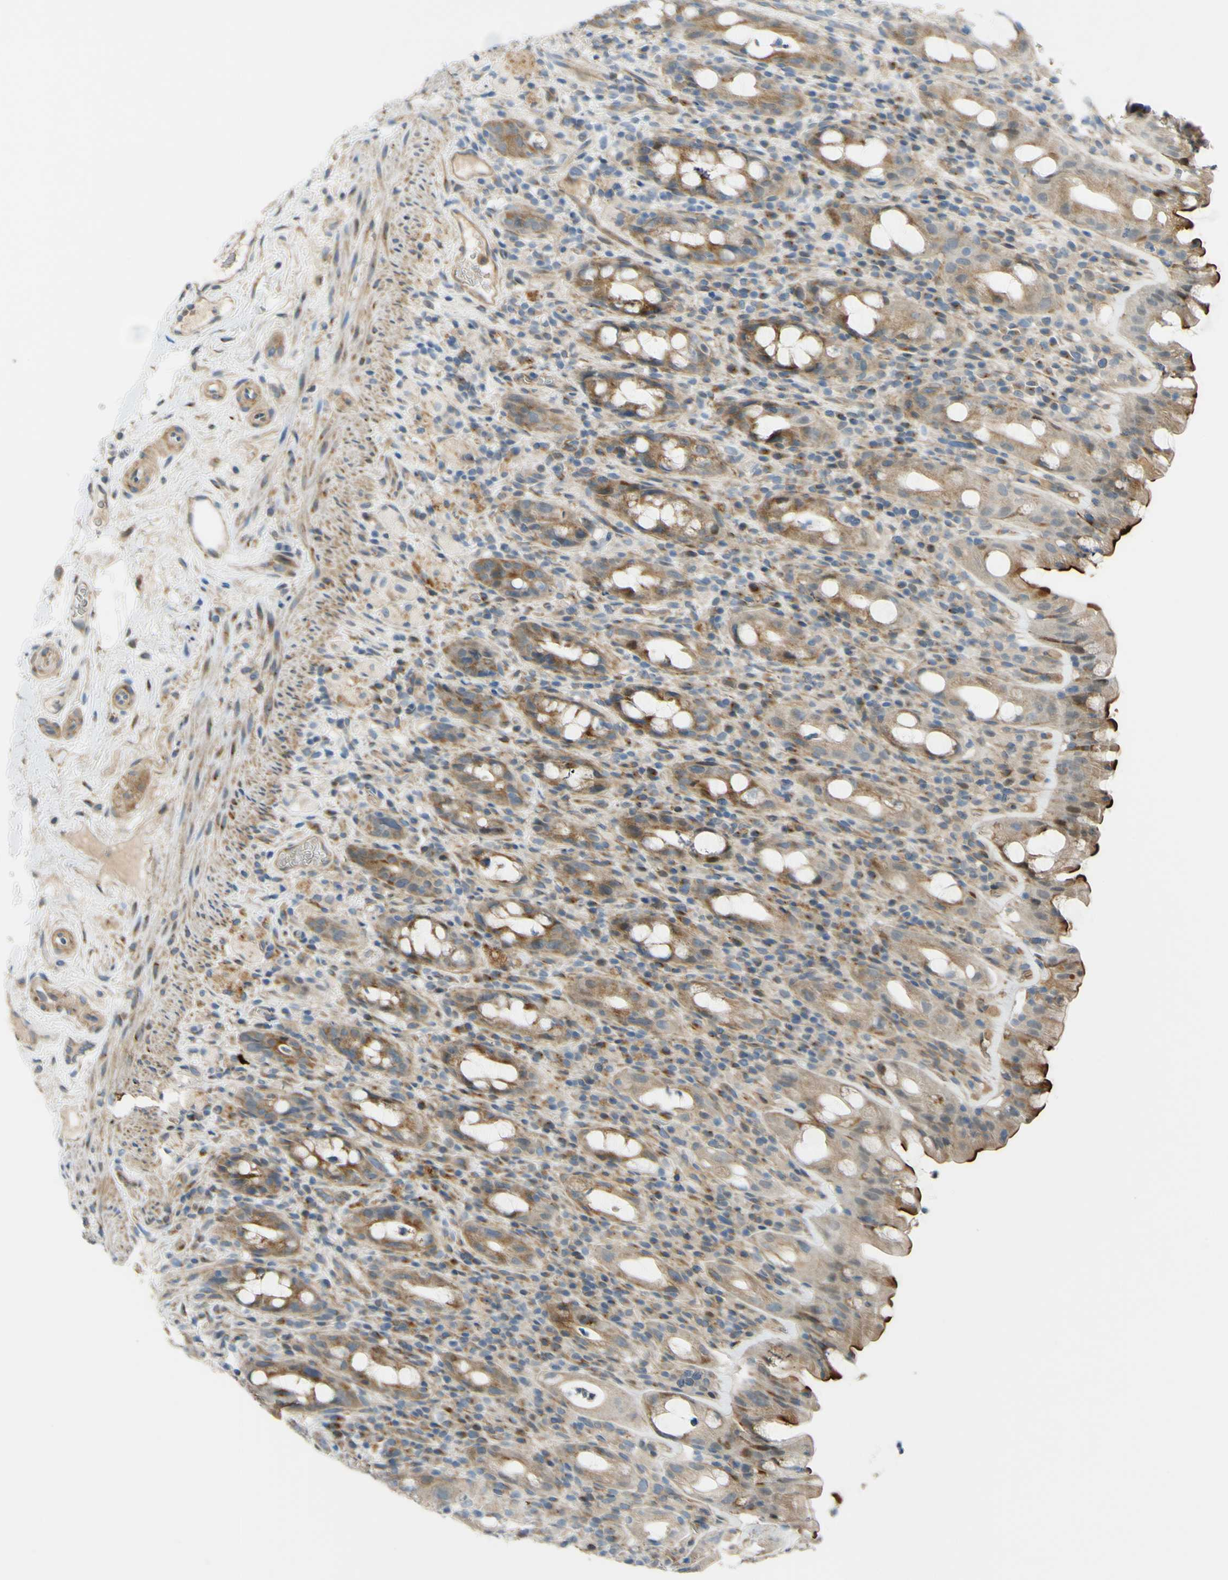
{"staining": {"intensity": "moderate", "quantity": ">75%", "location": "cytoplasmic/membranous"}, "tissue": "rectum", "cell_type": "Glandular cells", "image_type": "normal", "snomed": [{"axis": "morphology", "description": "Normal tissue, NOS"}, {"axis": "topography", "description": "Rectum"}], "caption": "A brown stain highlights moderate cytoplasmic/membranous expression of a protein in glandular cells of normal human rectum. Nuclei are stained in blue.", "gene": "ARHGAP1", "patient": {"sex": "male", "age": 44}}